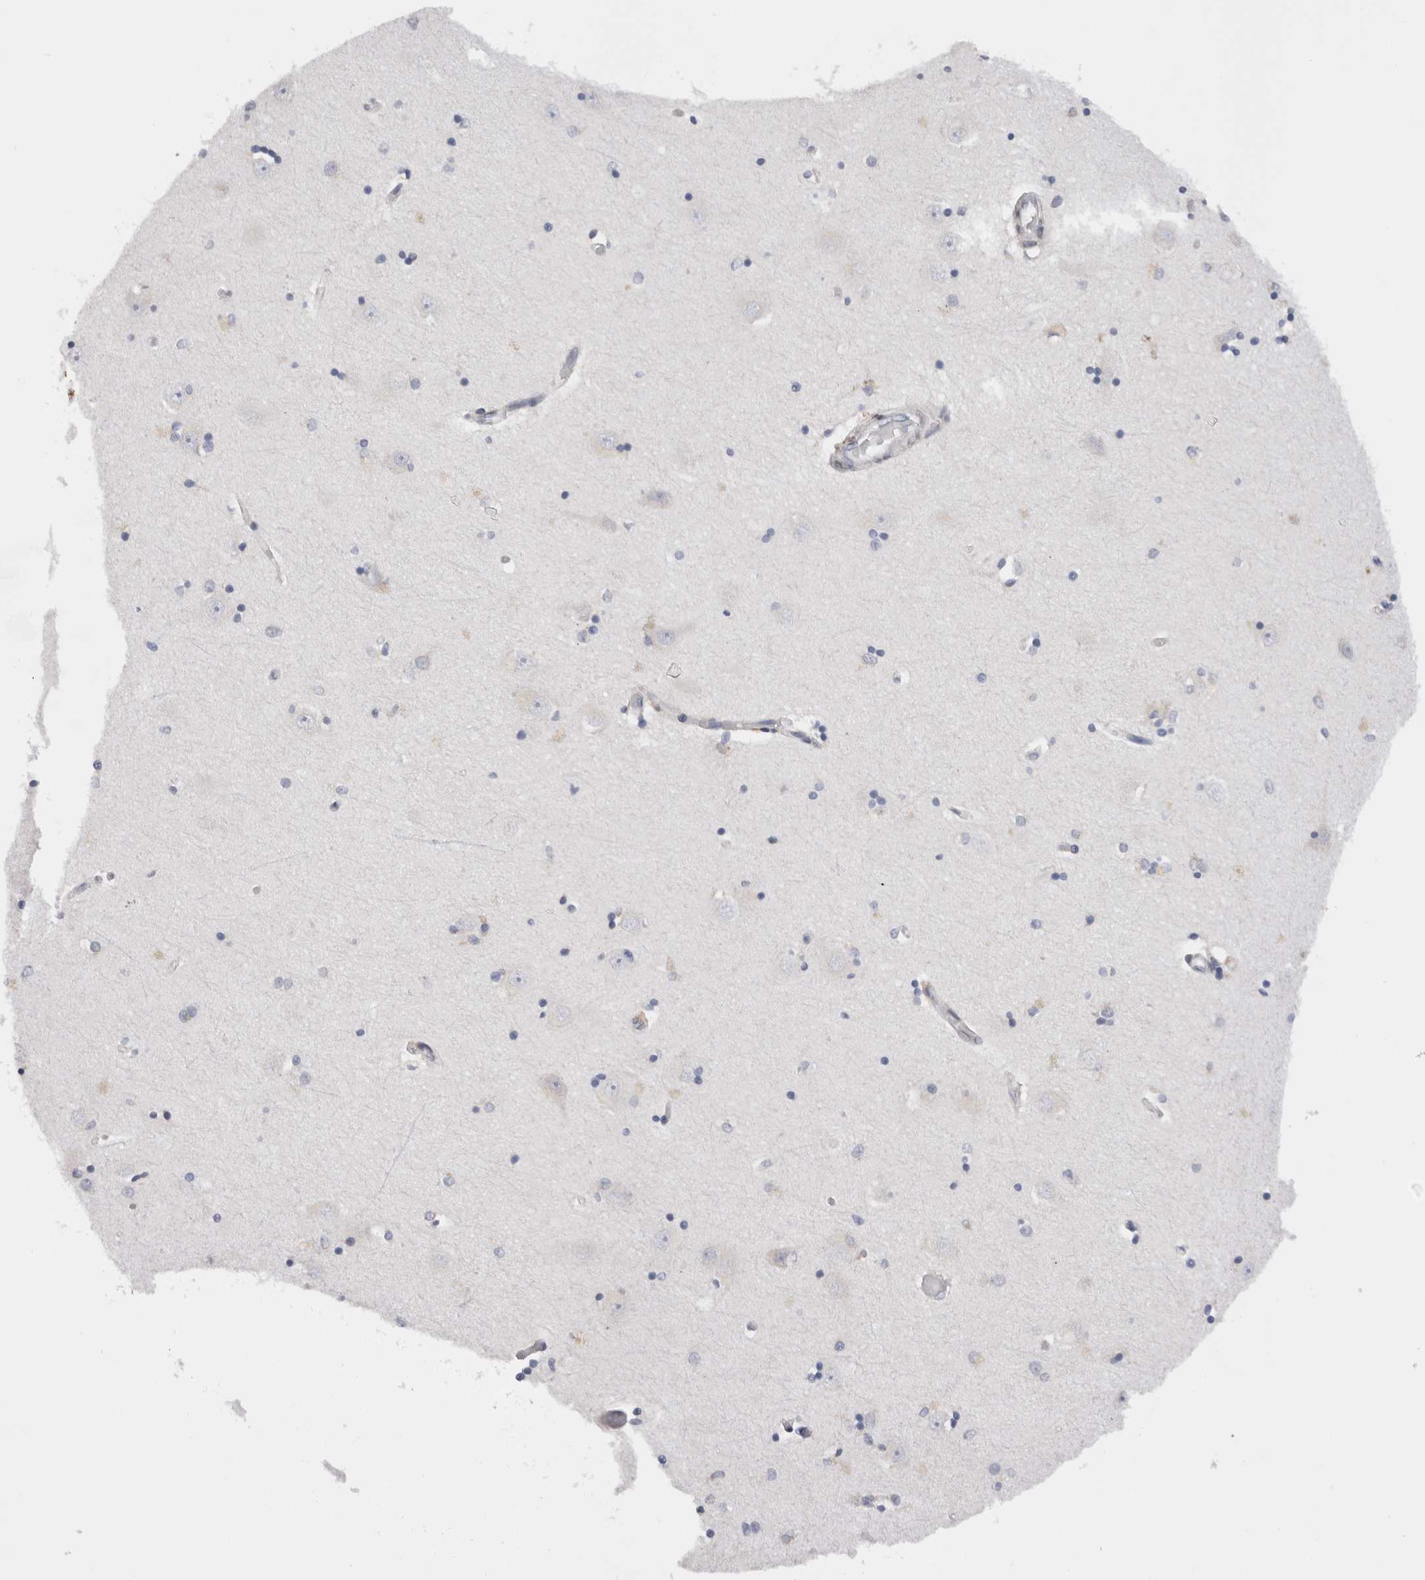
{"staining": {"intensity": "negative", "quantity": "none", "location": "none"}, "tissue": "hippocampus", "cell_type": "Glial cells", "image_type": "normal", "snomed": [{"axis": "morphology", "description": "Normal tissue, NOS"}, {"axis": "topography", "description": "Hippocampus"}], "caption": "DAB (3,3'-diaminobenzidine) immunohistochemical staining of benign human hippocampus displays no significant staining in glial cells.", "gene": "VCPIP1", "patient": {"sex": "male", "age": 45}}